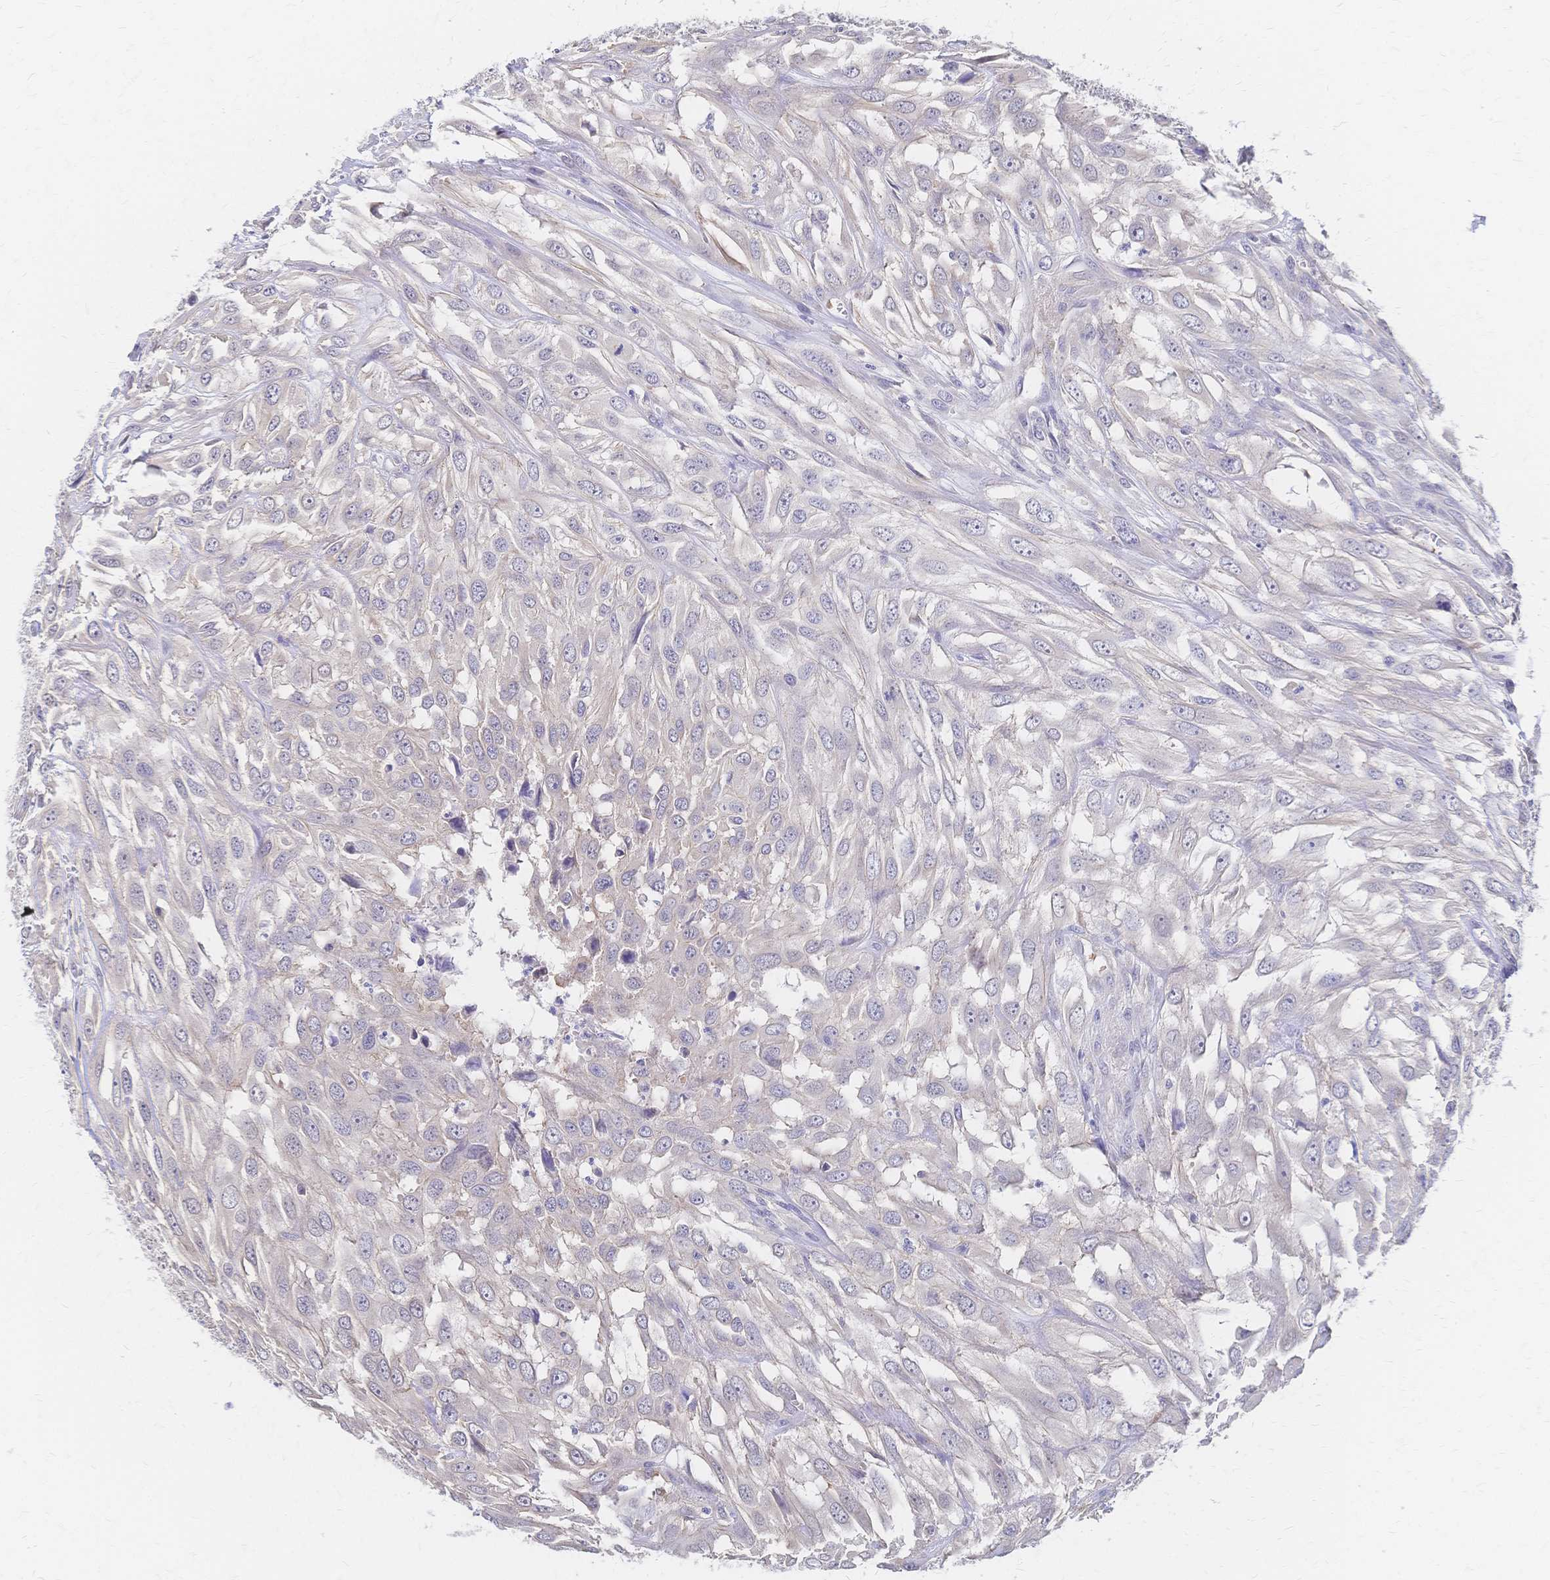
{"staining": {"intensity": "negative", "quantity": "none", "location": "none"}, "tissue": "urothelial cancer", "cell_type": "Tumor cells", "image_type": "cancer", "snomed": [{"axis": "morphology", "description": "Urothelial carcinoma, High grade"}, {"axis": "topography", "description": "Urinary bladder"}], "caption": "There is no significant positivity in tumor cells of urothelial cancer.", "gene": "SLC5A1", "patient": {"sex": "male", "age": 67}}